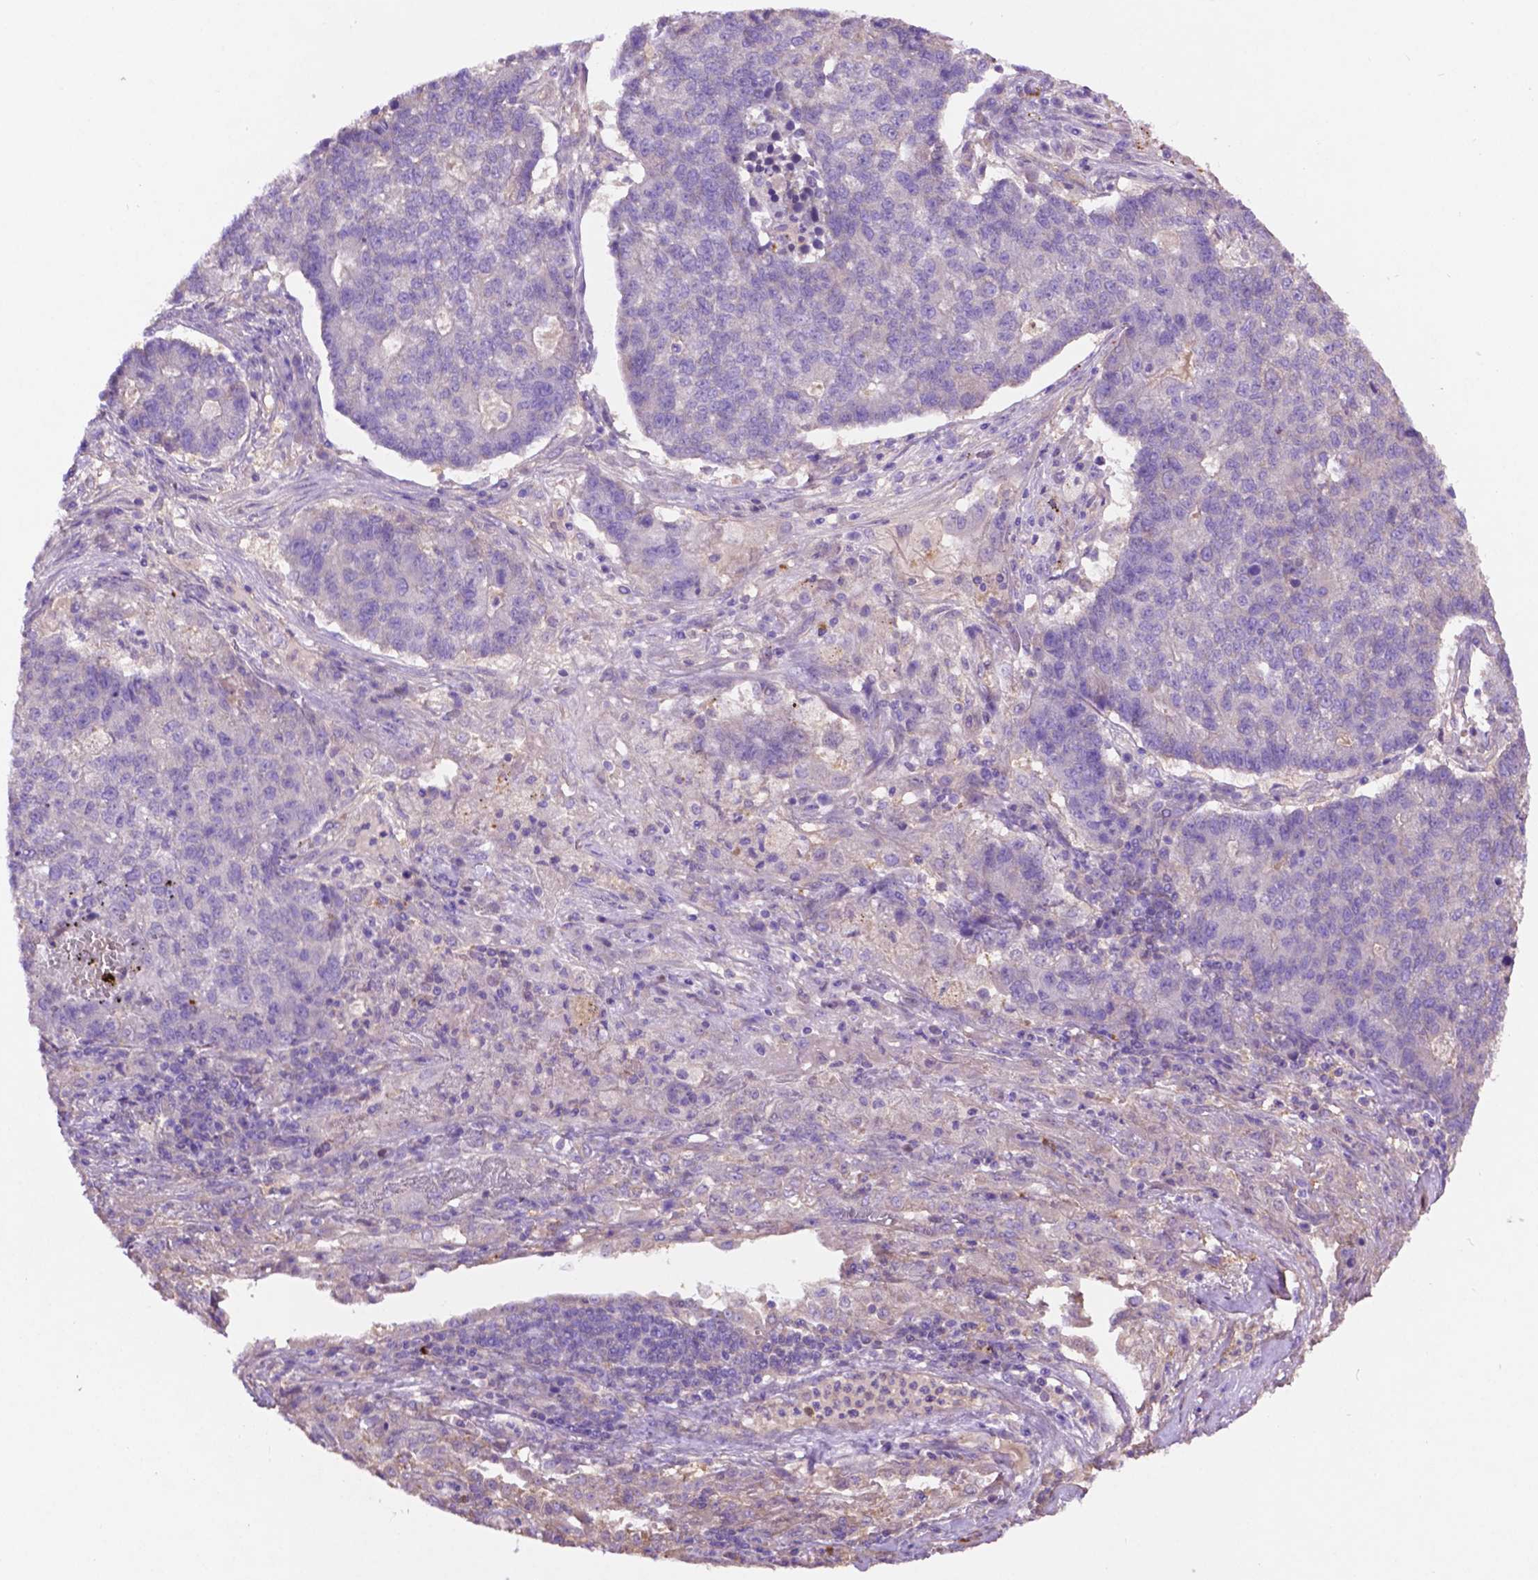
{"staining": {"intensity": "negative", "quantity": "none", "location": "none"}, "tissue": "lung cancer", "cell_type": "Tumor cells", "image_type": "cancer", "snomed": [{"axis": "morphology", "description": "Adenocarcinoma, NOS"}, {"axis": "topography", "description": "Lung"}], "caption": "Lung cancer (adenocarcinoma) was stained to show a protein in brown. There is no significant positivity in tumor cells. (Immunohistochemistry (ihc), brightfield microscopy, high magnification).", "gene": "GDPD5", "patient": {"sex": "male", "age": 57}}